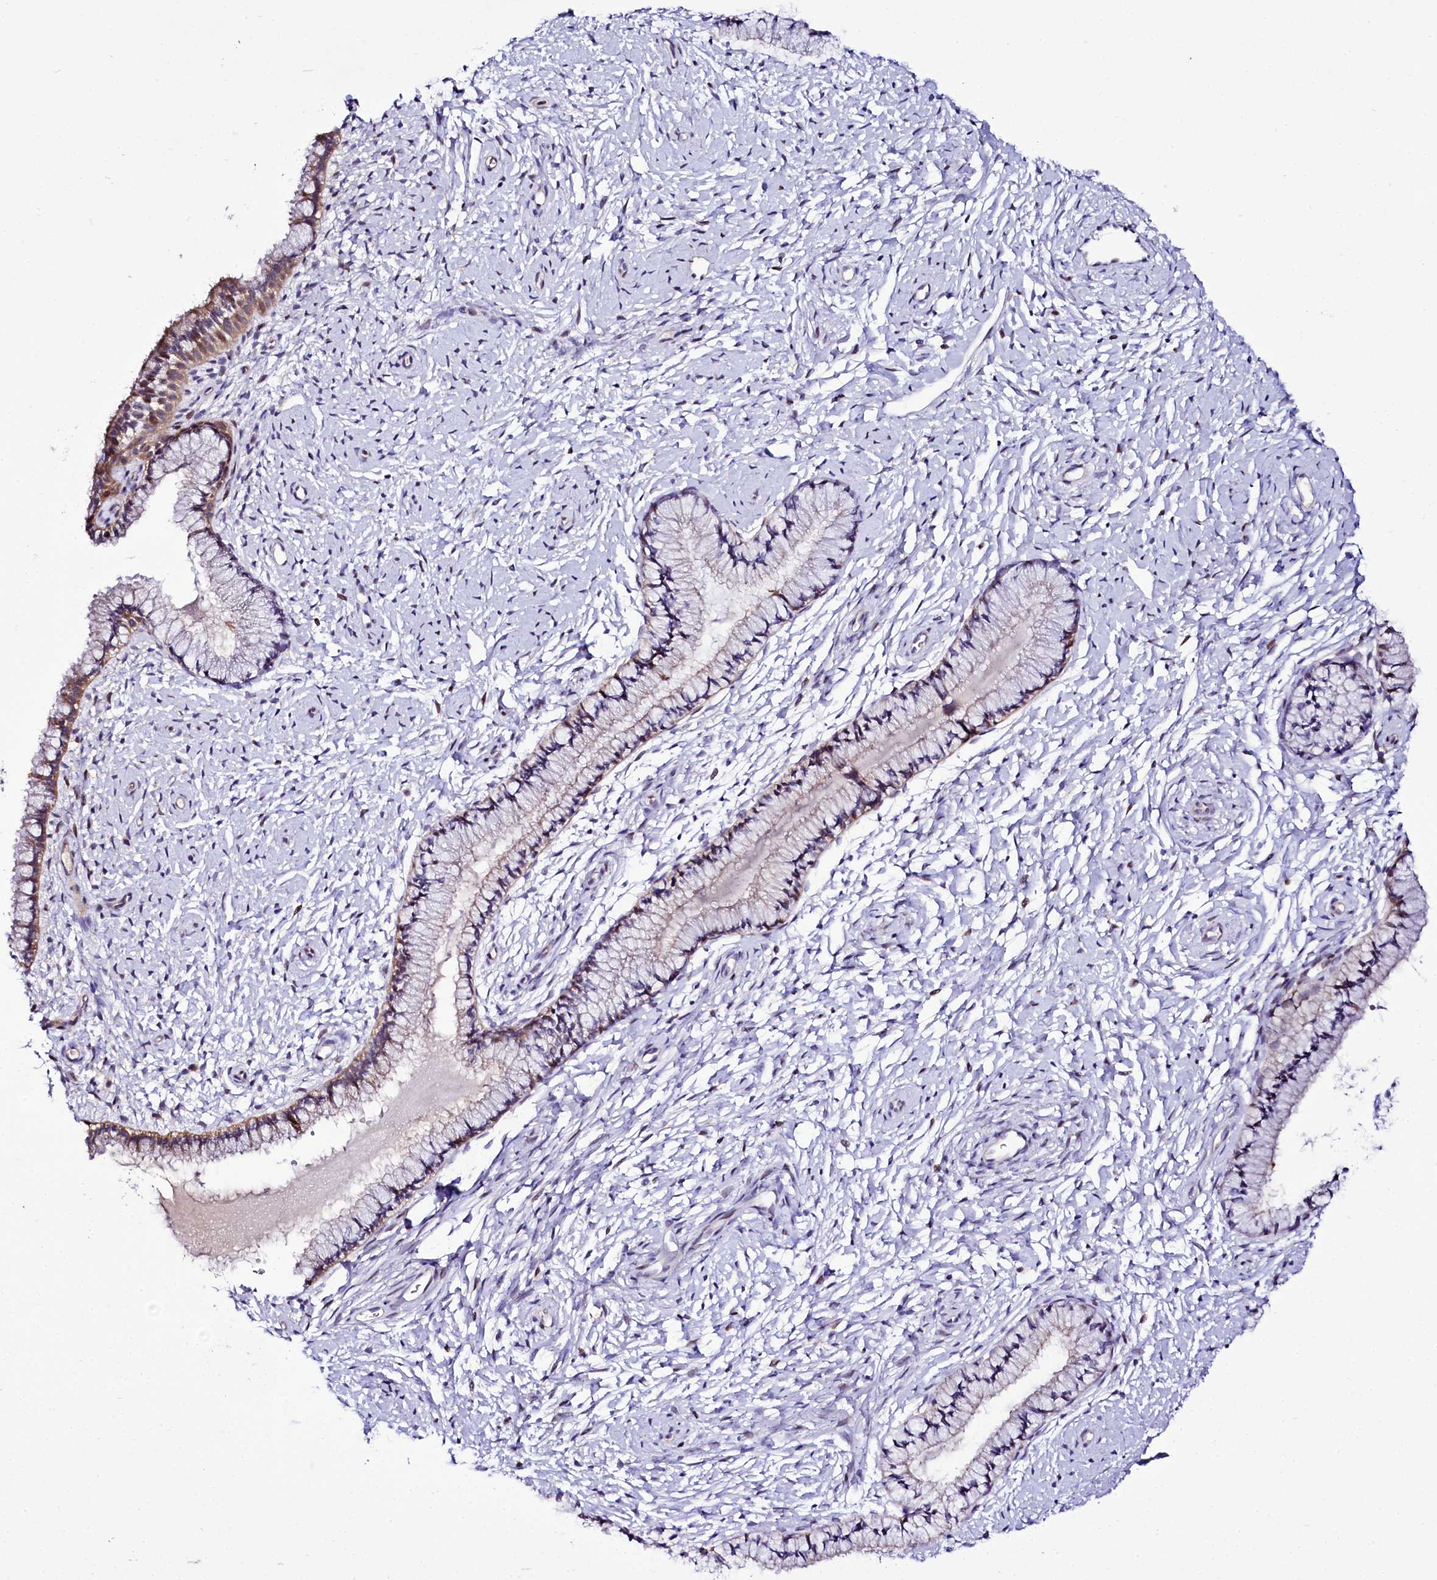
{"staining": {"intensity": "moderate", "quantity": "25%-75%", "location": "cytoplasmic/membranous"}, "tissue": "cervix", "cell_type": "Glandular cells", "image_type": "normal", "snomed": [{"axis": "morphology", "description": "Normal tissue, NOS"}, {"axis": "topography", "description": "Cervix"}], "caption": "Protein expression analysis of unremarkable cervix displays moderate cytoplasmic/membranous staining in about 25%-75% of glandular cells. (DAB IHC, brown staining for protein, blue staining for nuclei).", "gene": "ZC3H12C", "patient": {"sex": "female", "age": 33}}